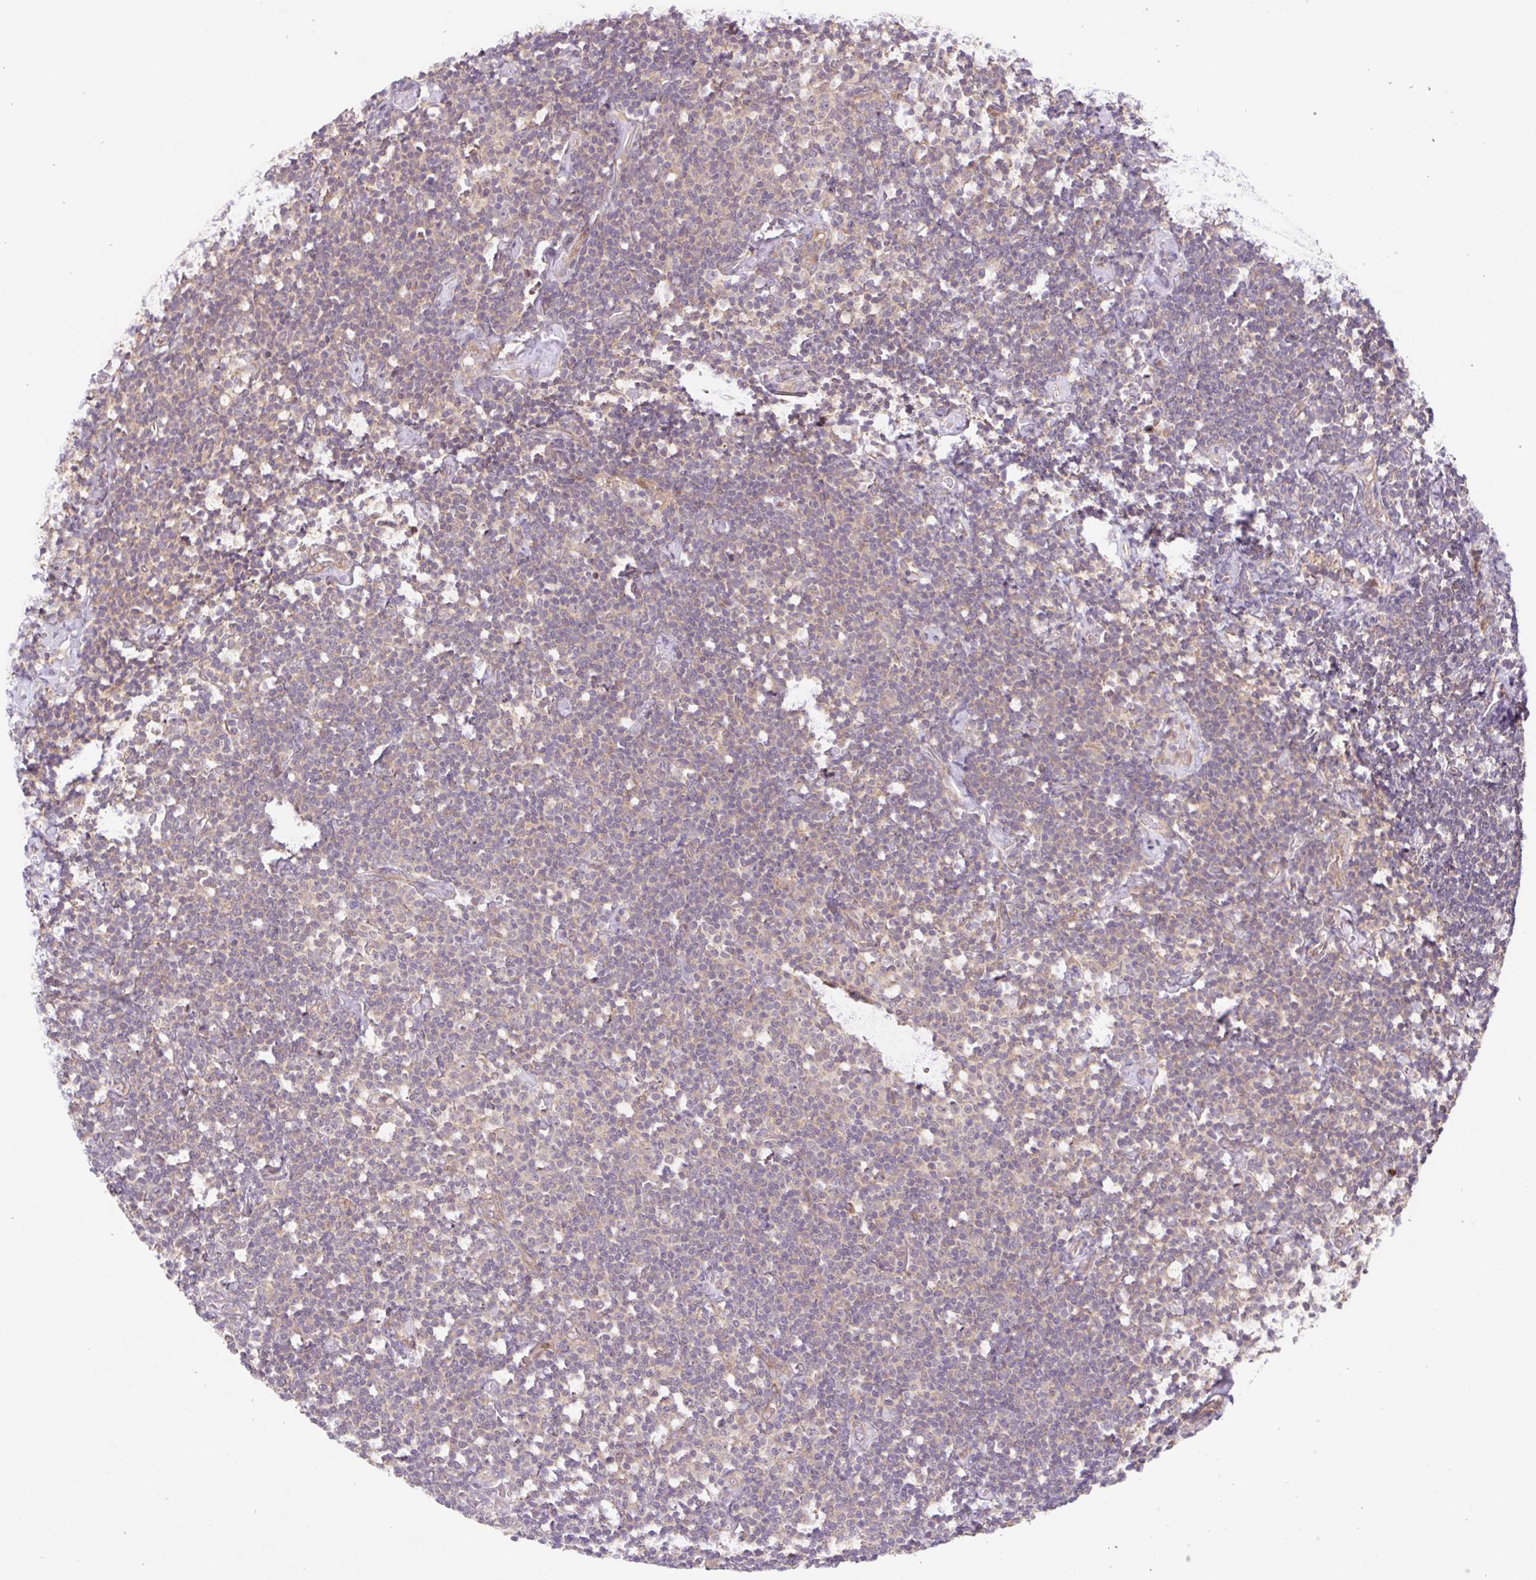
{"staining": {"intensity": "negative", "quantity": "none", "location": "none"}, "tissue": "lymphoma", "cell_type": "Tumor cells", "image_type": "cancer", "snomed": [{"axis": "morphology", "description": "Malignant lymphoma, non-Hodgkin's type, Low grade"}, {"axis": "topography", "description": "Lymph node"}], "caption": "This is an immunohistochemistry (IHC) histopathology image of lymphoma. There is no staining in tumor cells.", "gene": "HFE", "patient": {"sex": "male", "age": 81}}